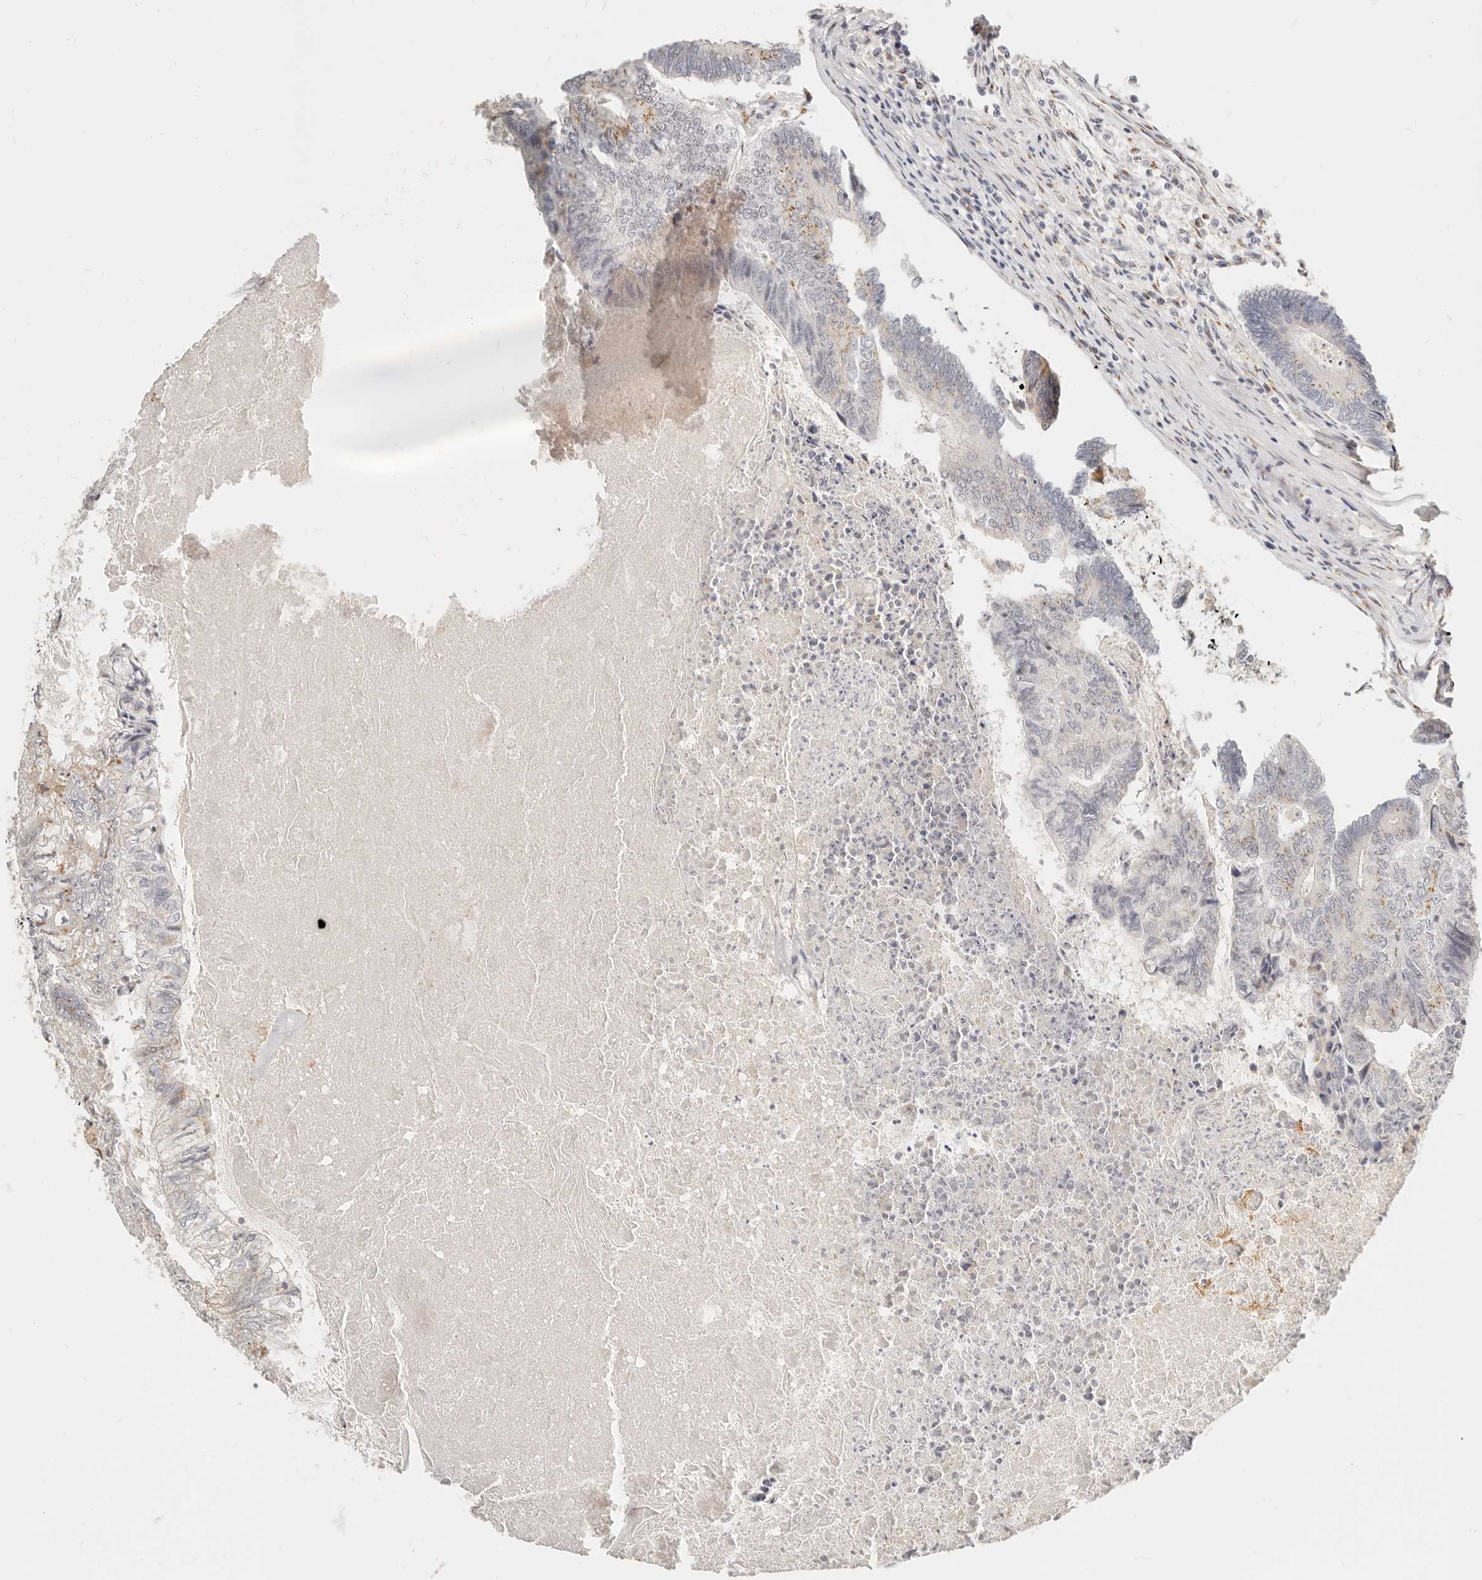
{"staining": {"intensity": "moderate", "quantity": "25%-75%", "location": "cytoplasmic/membranous"}, "tissue": "colorectal cancer", "cell_type": "Tumor cells", "image_type": "cancer", "snomed": [{"axis": "morphology", "description": "Adenocarcinoma, NOS"}, {"axis": "topography", "description": "Colon"}], "caption": "Brown immunohistochemical staining in colorectal adenocarcinoma reveals moderate cytoplasmic/membranous staining in about 25%-75% of tumor cells. Nuclei are stained in blue.", "gene": "FAM20B", "patient": {"sex": "female", "age": 67}}